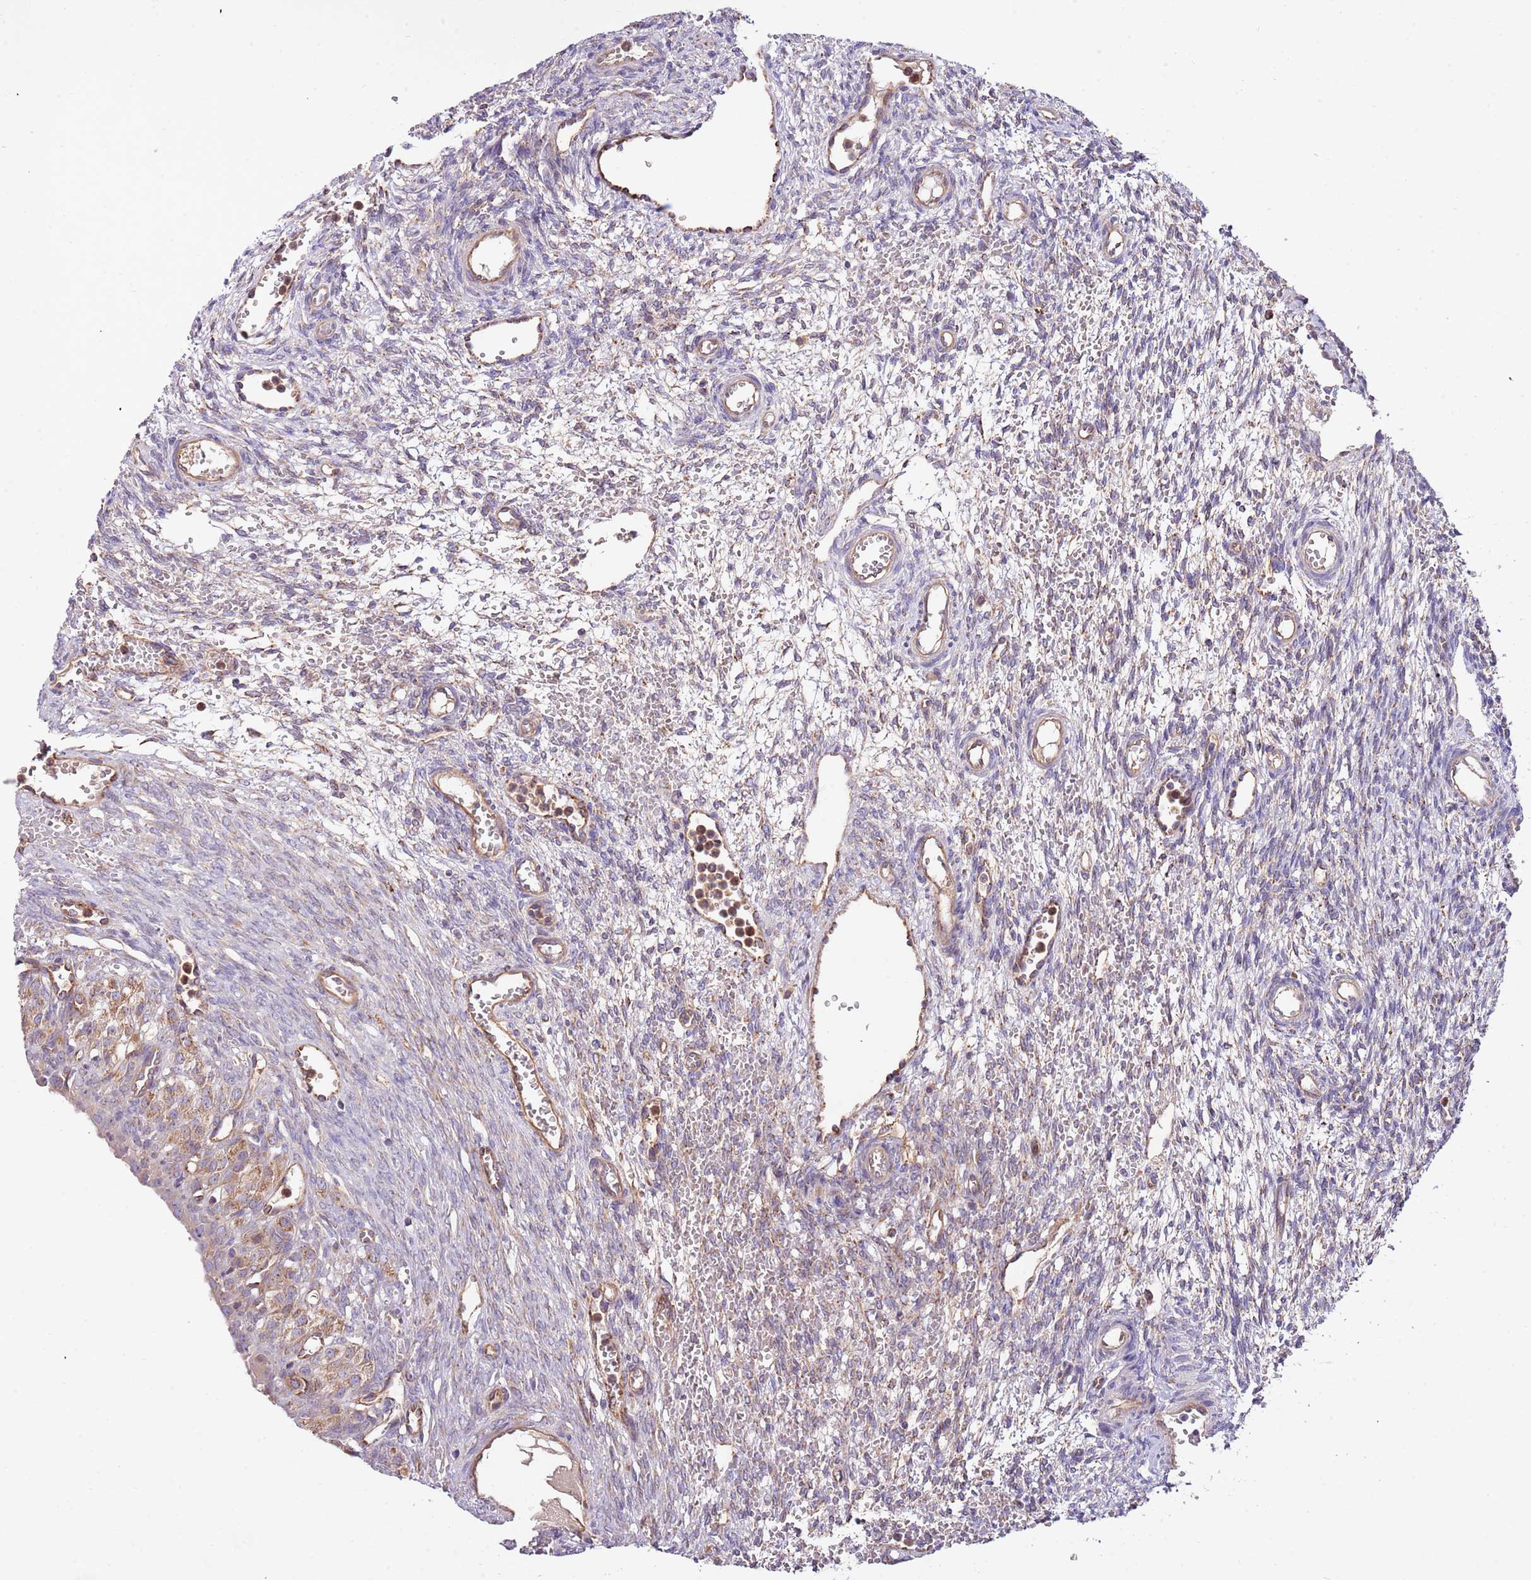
{"staining": {"intensity": "moderate", "quantity": ">75%", "location": "cytoplasmic/membranous"}, "tissue": "ovary", "cell_type": "Follicle cells", "image_type": "normal", "snomed": [{"axis": "morphology", "description": "Normal tissue, NOS"}, {"axis": "topography", "description": "Ovary"}], "caption": "High-power microscopy captured an immunohistochemistry image of normal ovary, revealing moderate cytoplasmic/membranous staining in about >75% of follicle cells.", "gene": "DOCK6", "patient": {"sex": "female", "age": 39}}